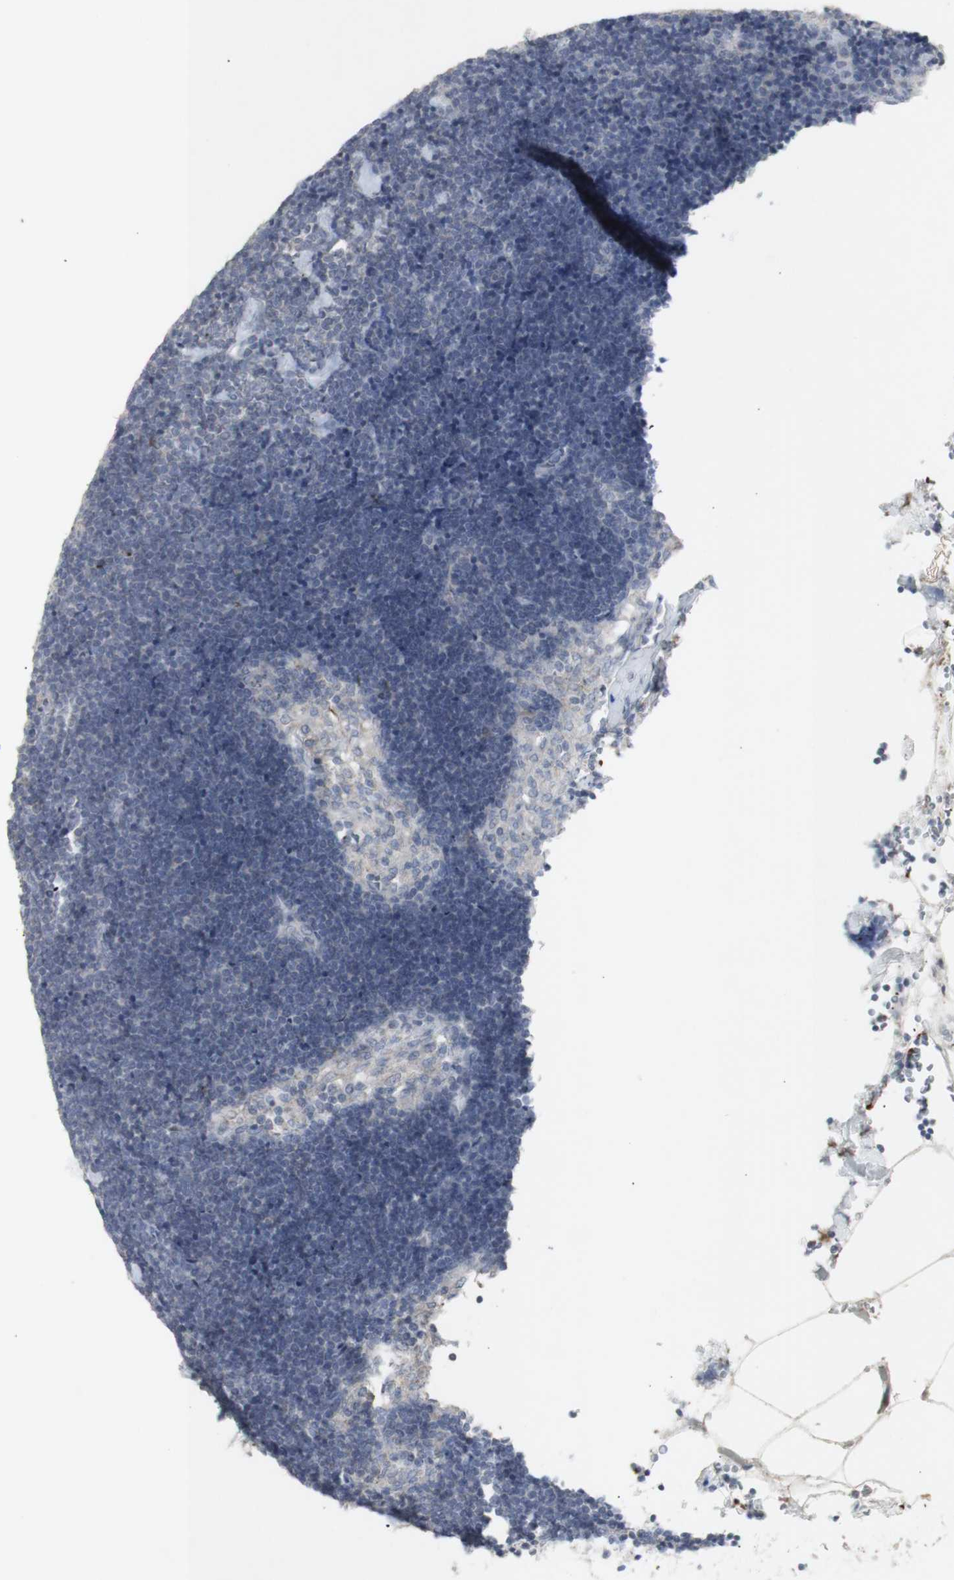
{"staining": {"intensity": "negative", "quantity": "none", "location": "none"}, "tissue": "lymph node", "cell_type": "Germinal center cells", "image_type": "normal", "snomed": [{"axis": "morphology", "description": "Normal tissue, NOS"}, {"axis": "topography", "description": "Lymph node"}], "caption": "The IHC histopathology image has no significant expression in germinal center cells of lymph node. (DAB immunohistochemistry (IHC), high magnification).", "gene": "INS", "patient": {"sex": "male", "age": 63}}